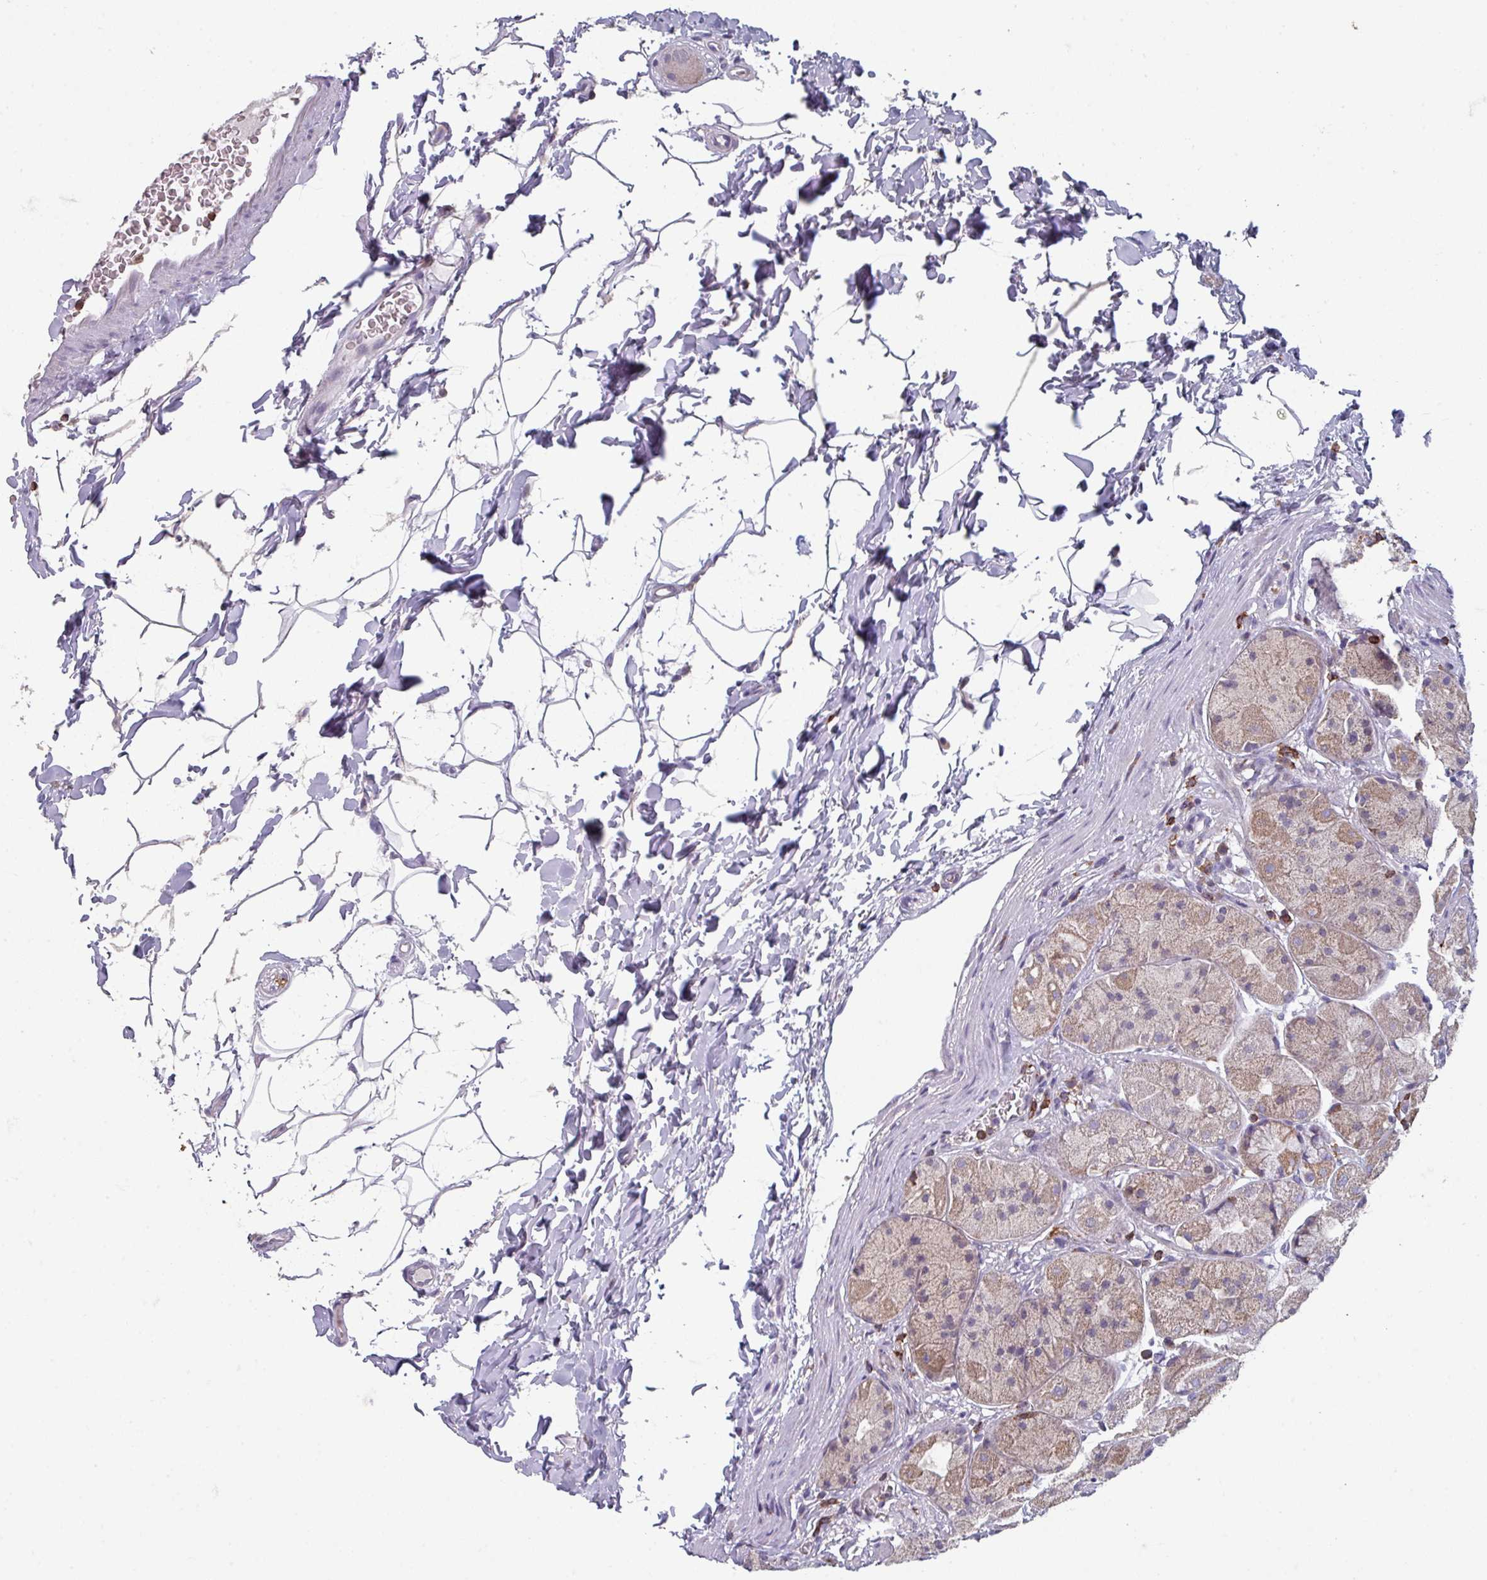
{"staining": {"intensity": "moderate", "quantity": "25%-75%", "location": "cytoplasmic/membranous"}, "tissue": "stomach", "cell_type": "Glandular cells", "image_type": "normal", "snomed": [{"axis": "morphology", "description": "Normal tissue, NOS"}, {"axis": "topography", "description": "Stomach"}], "caption": "Unremarkable stomach demonstrates moderate cytoplasmic/membranous expression in about 25%-75% of glandular cells.", "gene": "NEDD9", "patient": {"sex": "male", "age": 57}}